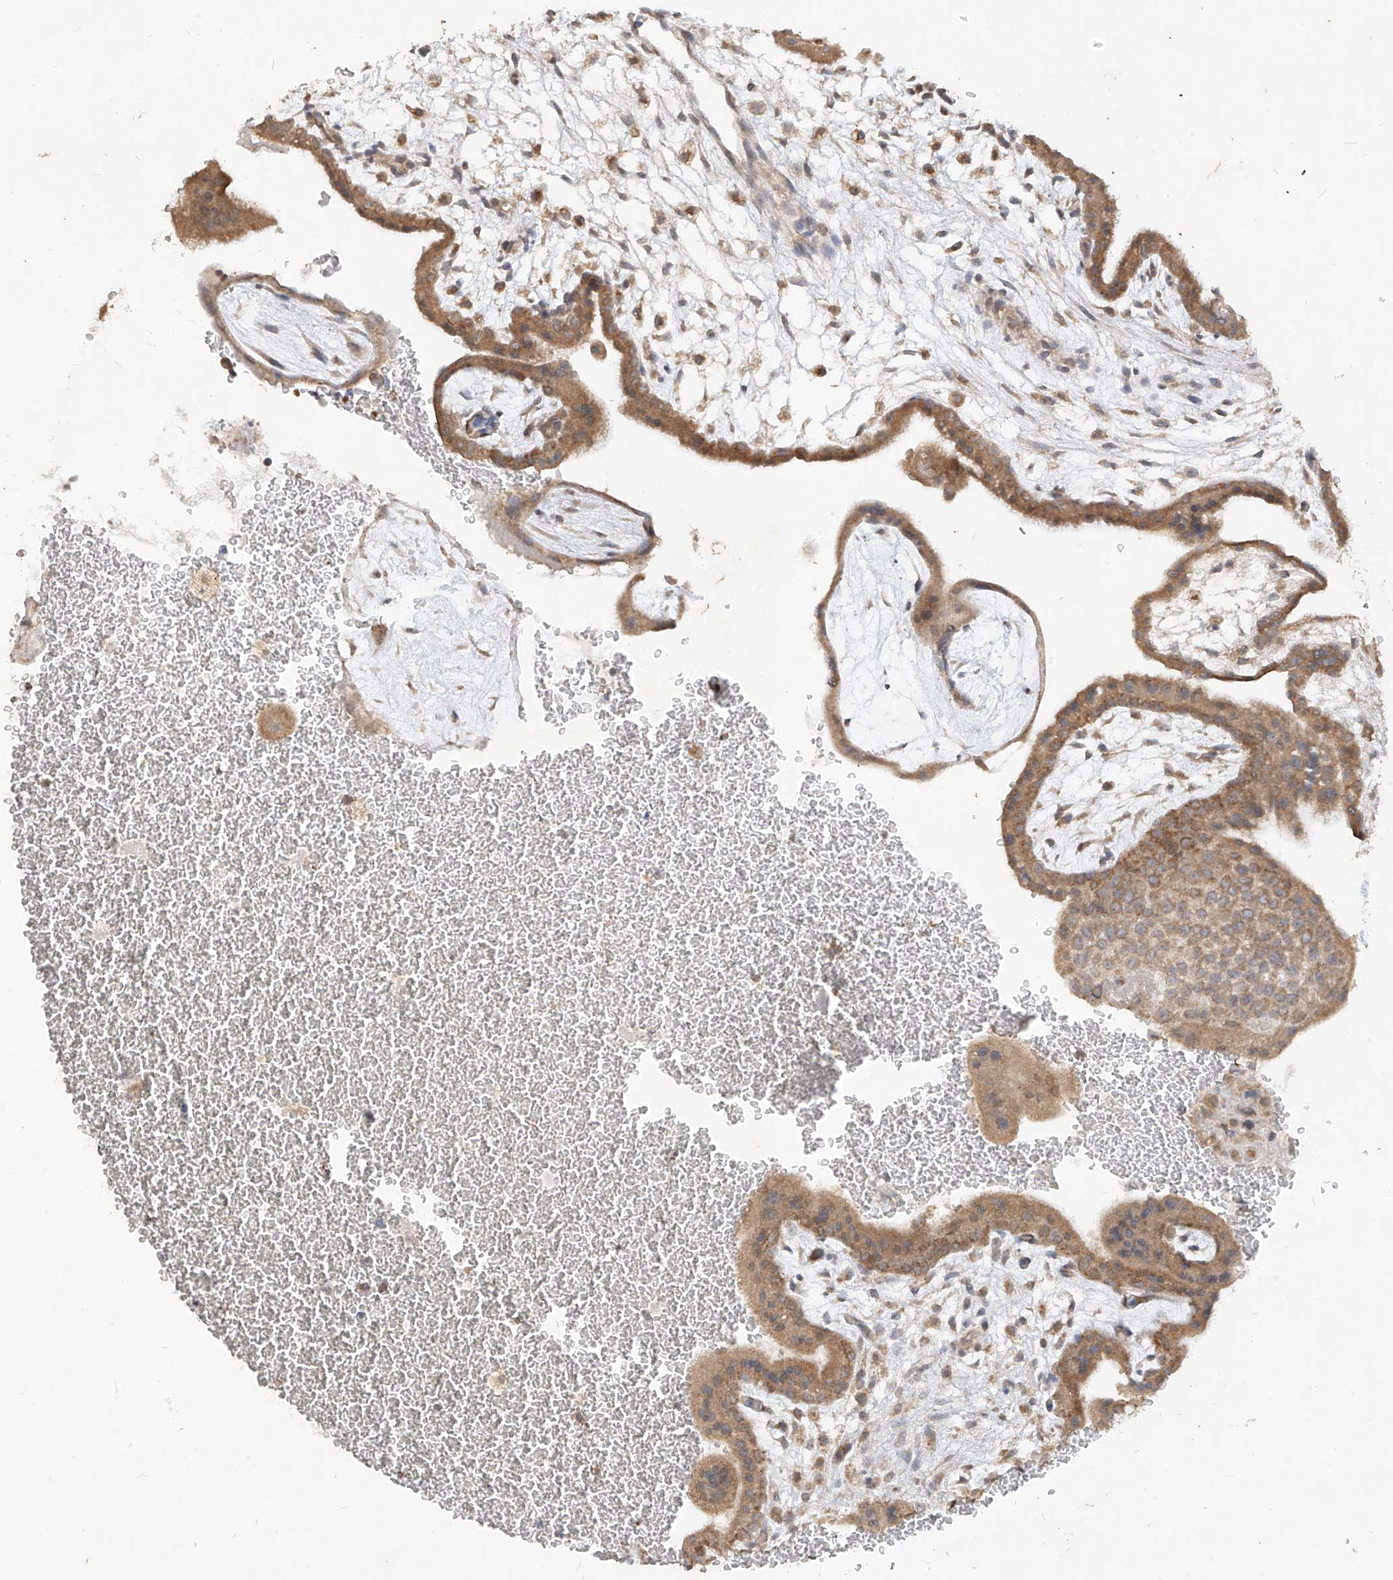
{"staining": {"intensity": "moderate", "quantity": ">75%", "location": "cytoplasmic/membranous"}, "tissue": "placenta", "cell_type": "Trophoblastic cells", "image_type": "normal", "snomed": [{"axis": "morphology", "description": "Normal tissue, NOS"}, {"axis": "topography", "description": "Placenta"}], "caption": "Placenta stained with DAB IHC reveals medium levels of moderate cytoplasmic/membranous expression in about >75% of trophoblastic cells.", "gene": "MTUS2", "patient": {"sex": "female", "age": 35}}